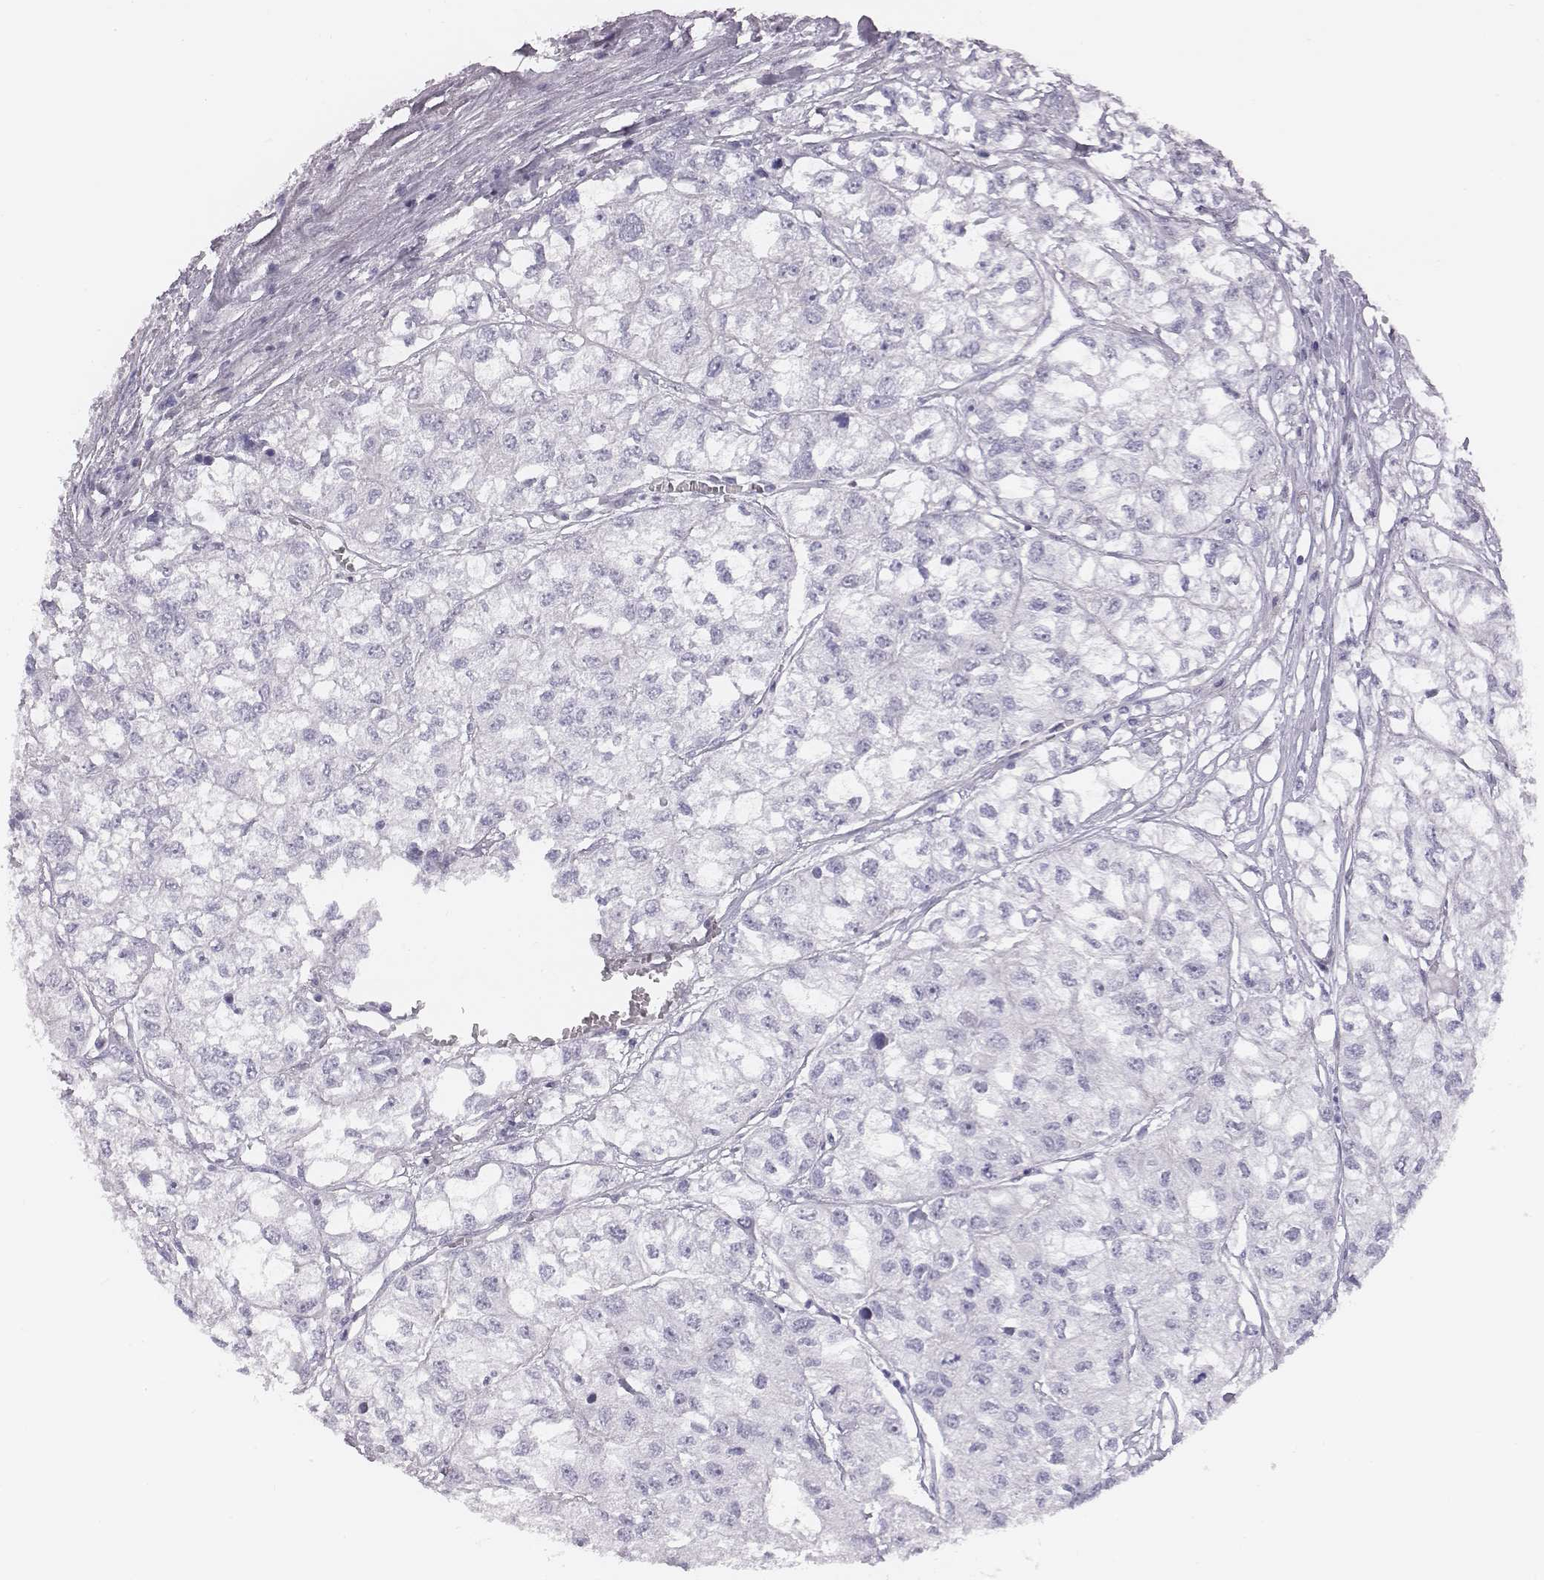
{"staining": {"intensity": "negative", "quantity": "none", "location": "none"}, "tissue": "renal cancer", "cell_type": "Tumor cells", "image_type": "cancer", "snomed": [{"axis": "morphology", "description": "Adenocarcinoma, NOS"}, {"axis": "topography", "description": "Kidney"}], "caption": "Immunohistochemical staining of human renal cancer exhibits no significant staining in tumor cells.", "gene": "CACNG4", "patient": {"sex": "male", "age": 56}}